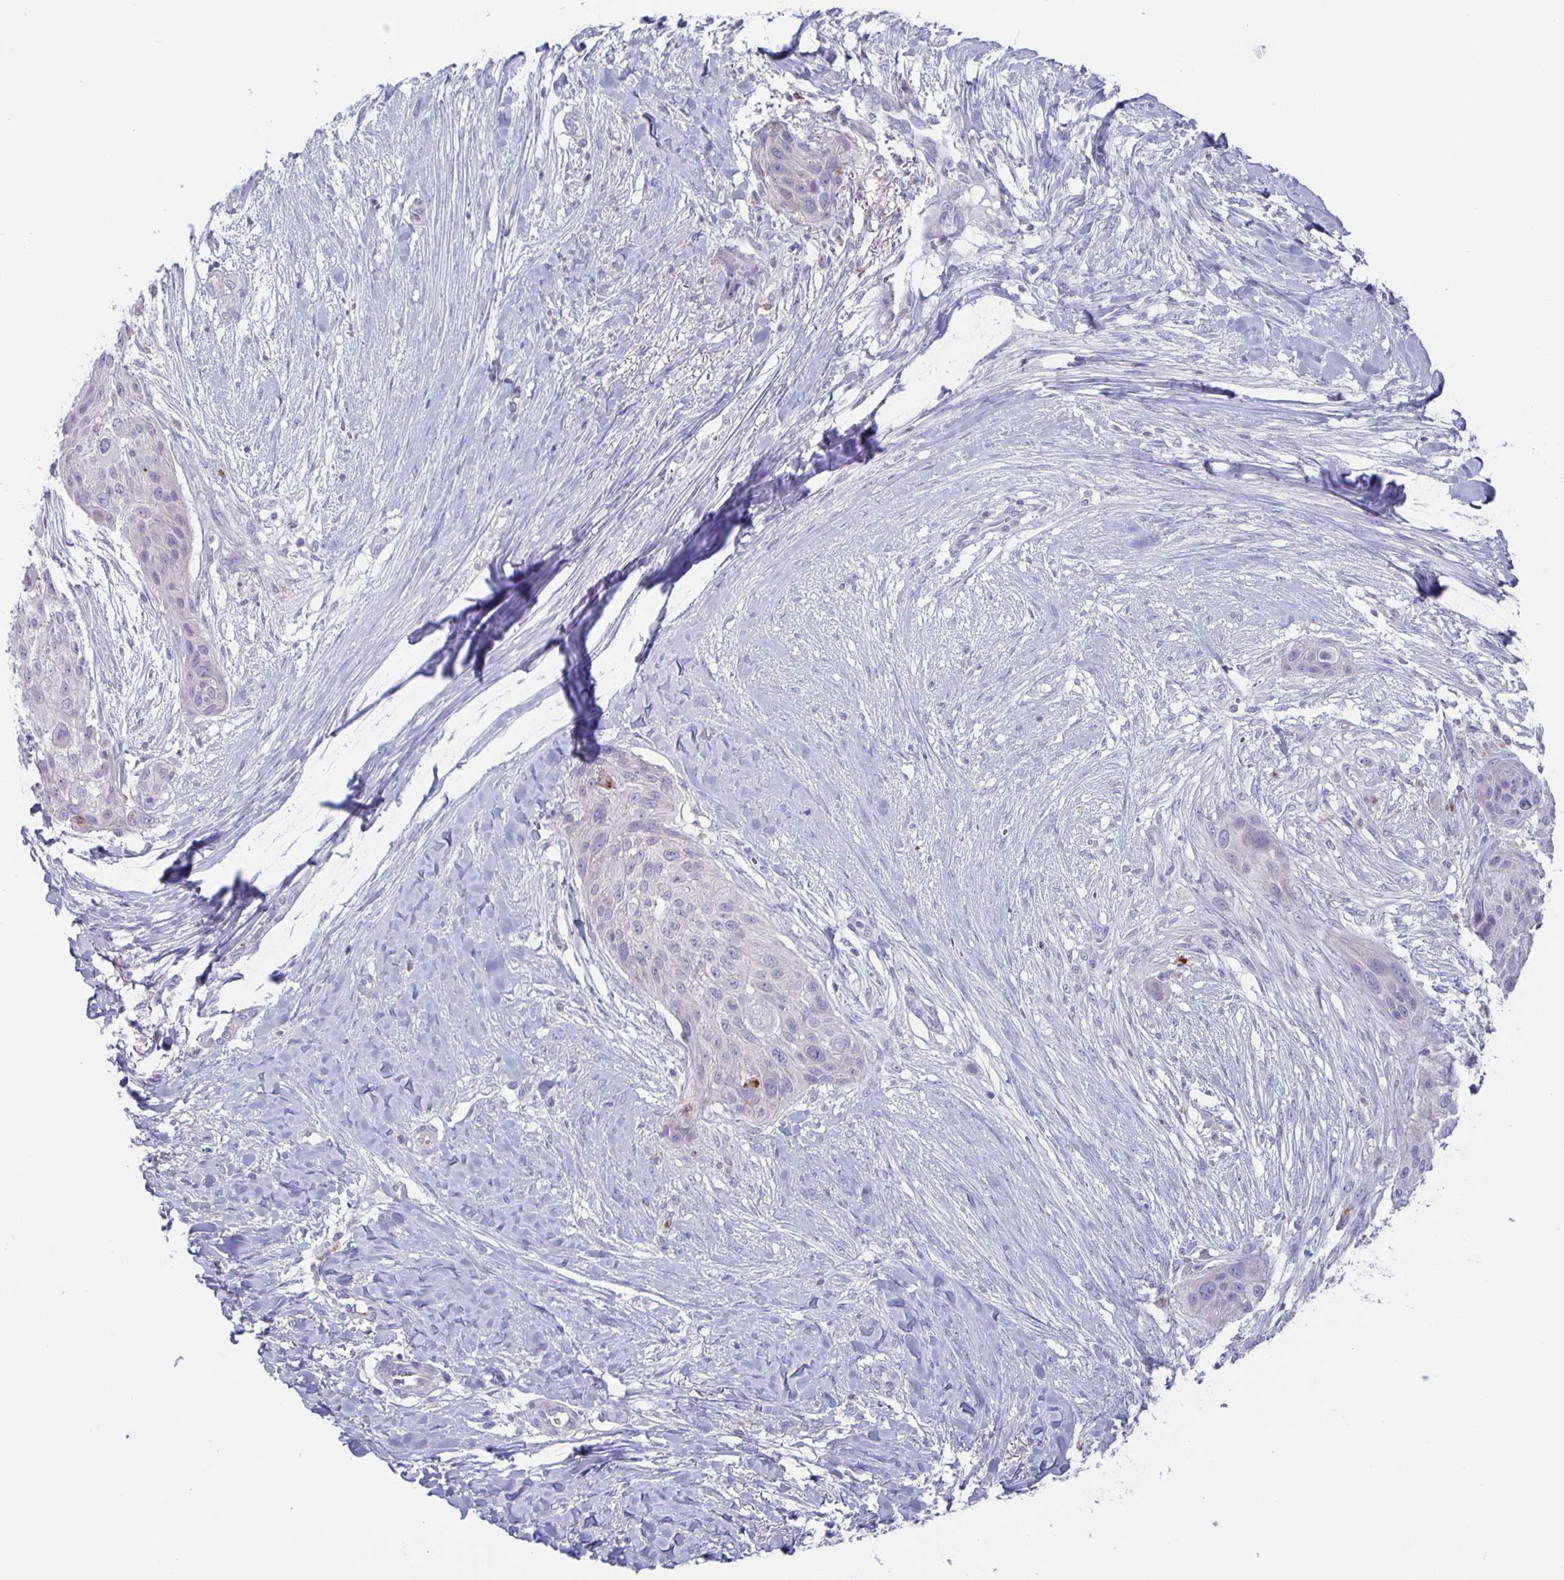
{"staining": {"intensity": "negative", "quantity": "none", "location": "none"}, "tissue": "skin cancer", "cell_type": "Tumor cells", "image_type": "cancer", "snomed": [{"axis": "morphology", "description": "Squamous cell carcinoma, NOS"}, {"axis": "topography", "description": "Skin"}], "caption": "Immunohistochemical staining of skin cancer (squamous cell carcinoma) displays no significant staining in tumor cells.", "gene": "LIPA", "patient": {"sex": "female", "age": 87}}